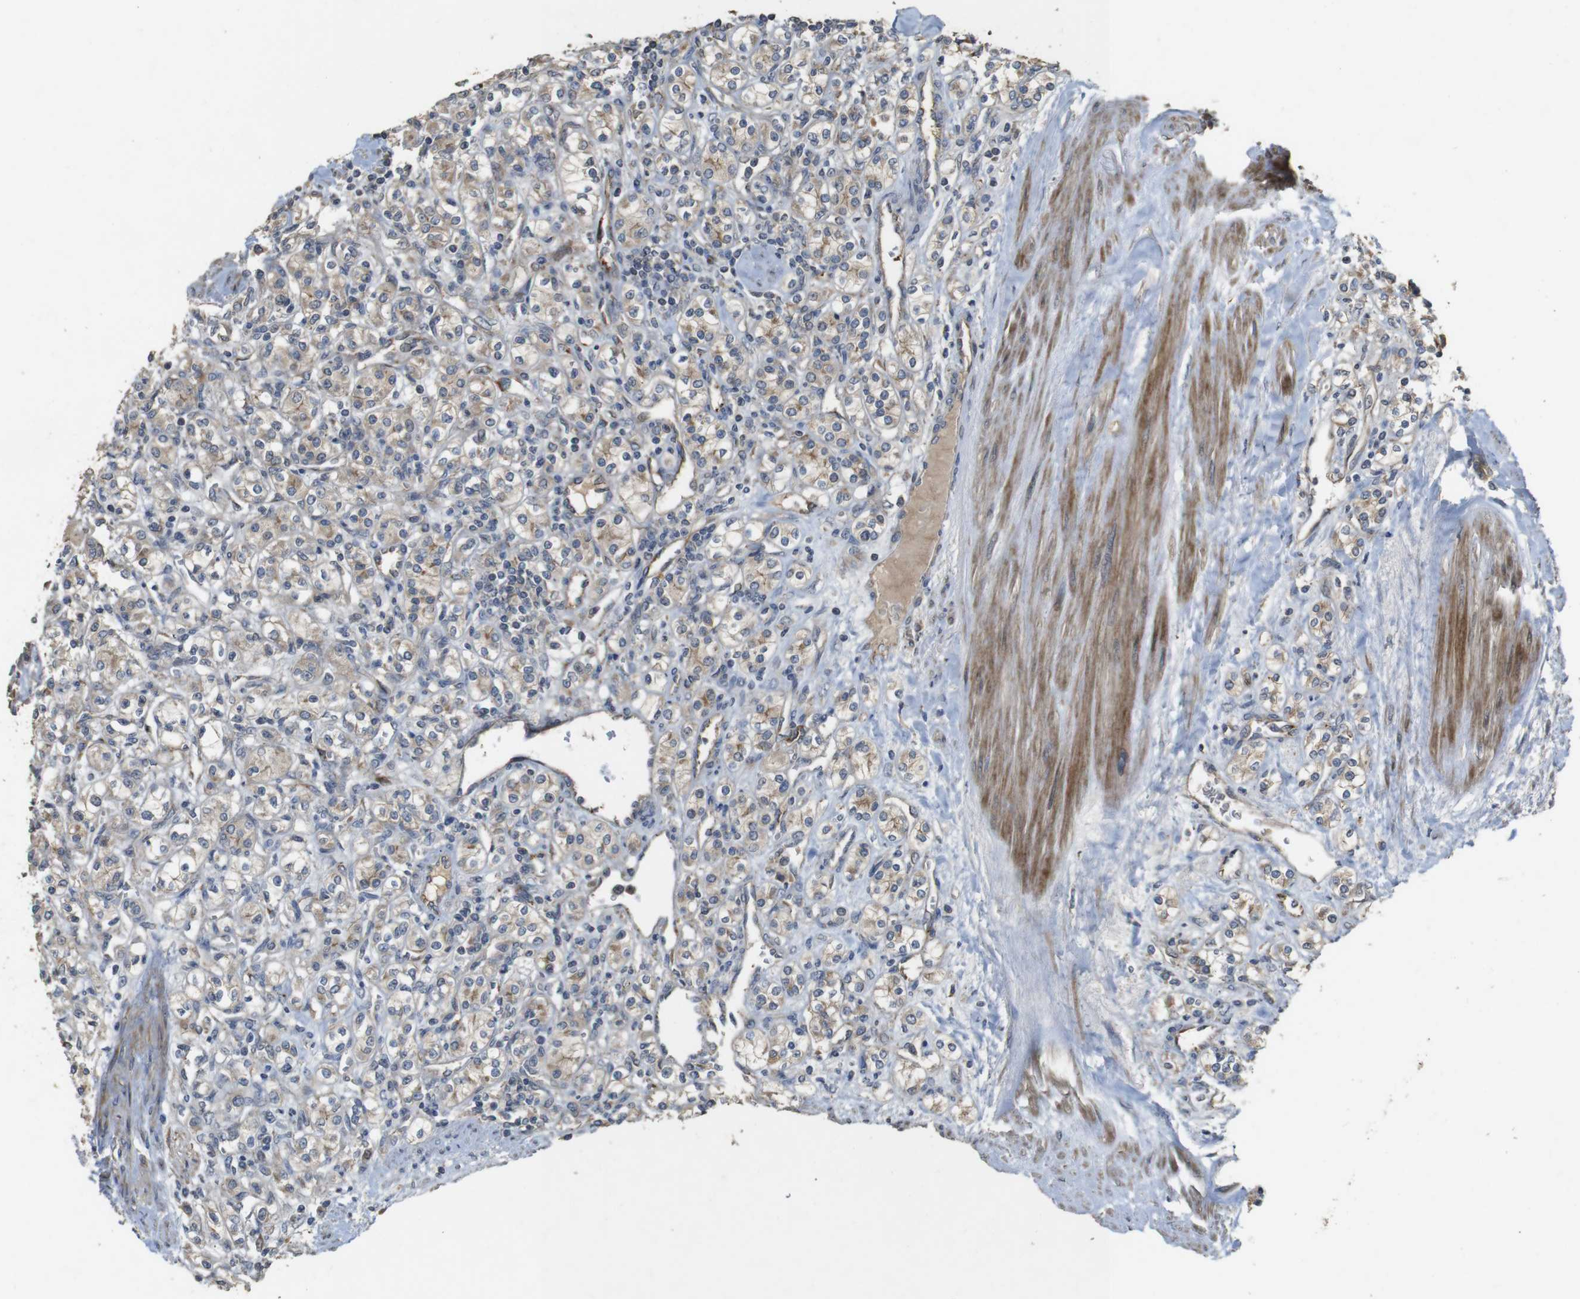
{"staining": {"intensity": "weak", "quantity": ">75%", "location": "cytoplasmic/membranous"}, "tissue": "renal cancer", "cell_type": "Tumor cells", "image_type": "cancer", "snomed": [{"axis": "morphology", "description": "Adenocarcinoma, NOS"}, {"axis": "topography", "description": "Kidney"}], "caption": "Weak cytoplasmic/membranous protein expression is present in about >75% of tumor cells in renal cancer. (brown staining indicates protein expression, while blue staining denotes nuclei).", "gene": "PCDHB10", "patient": {"sex": "male", "age": 77}}